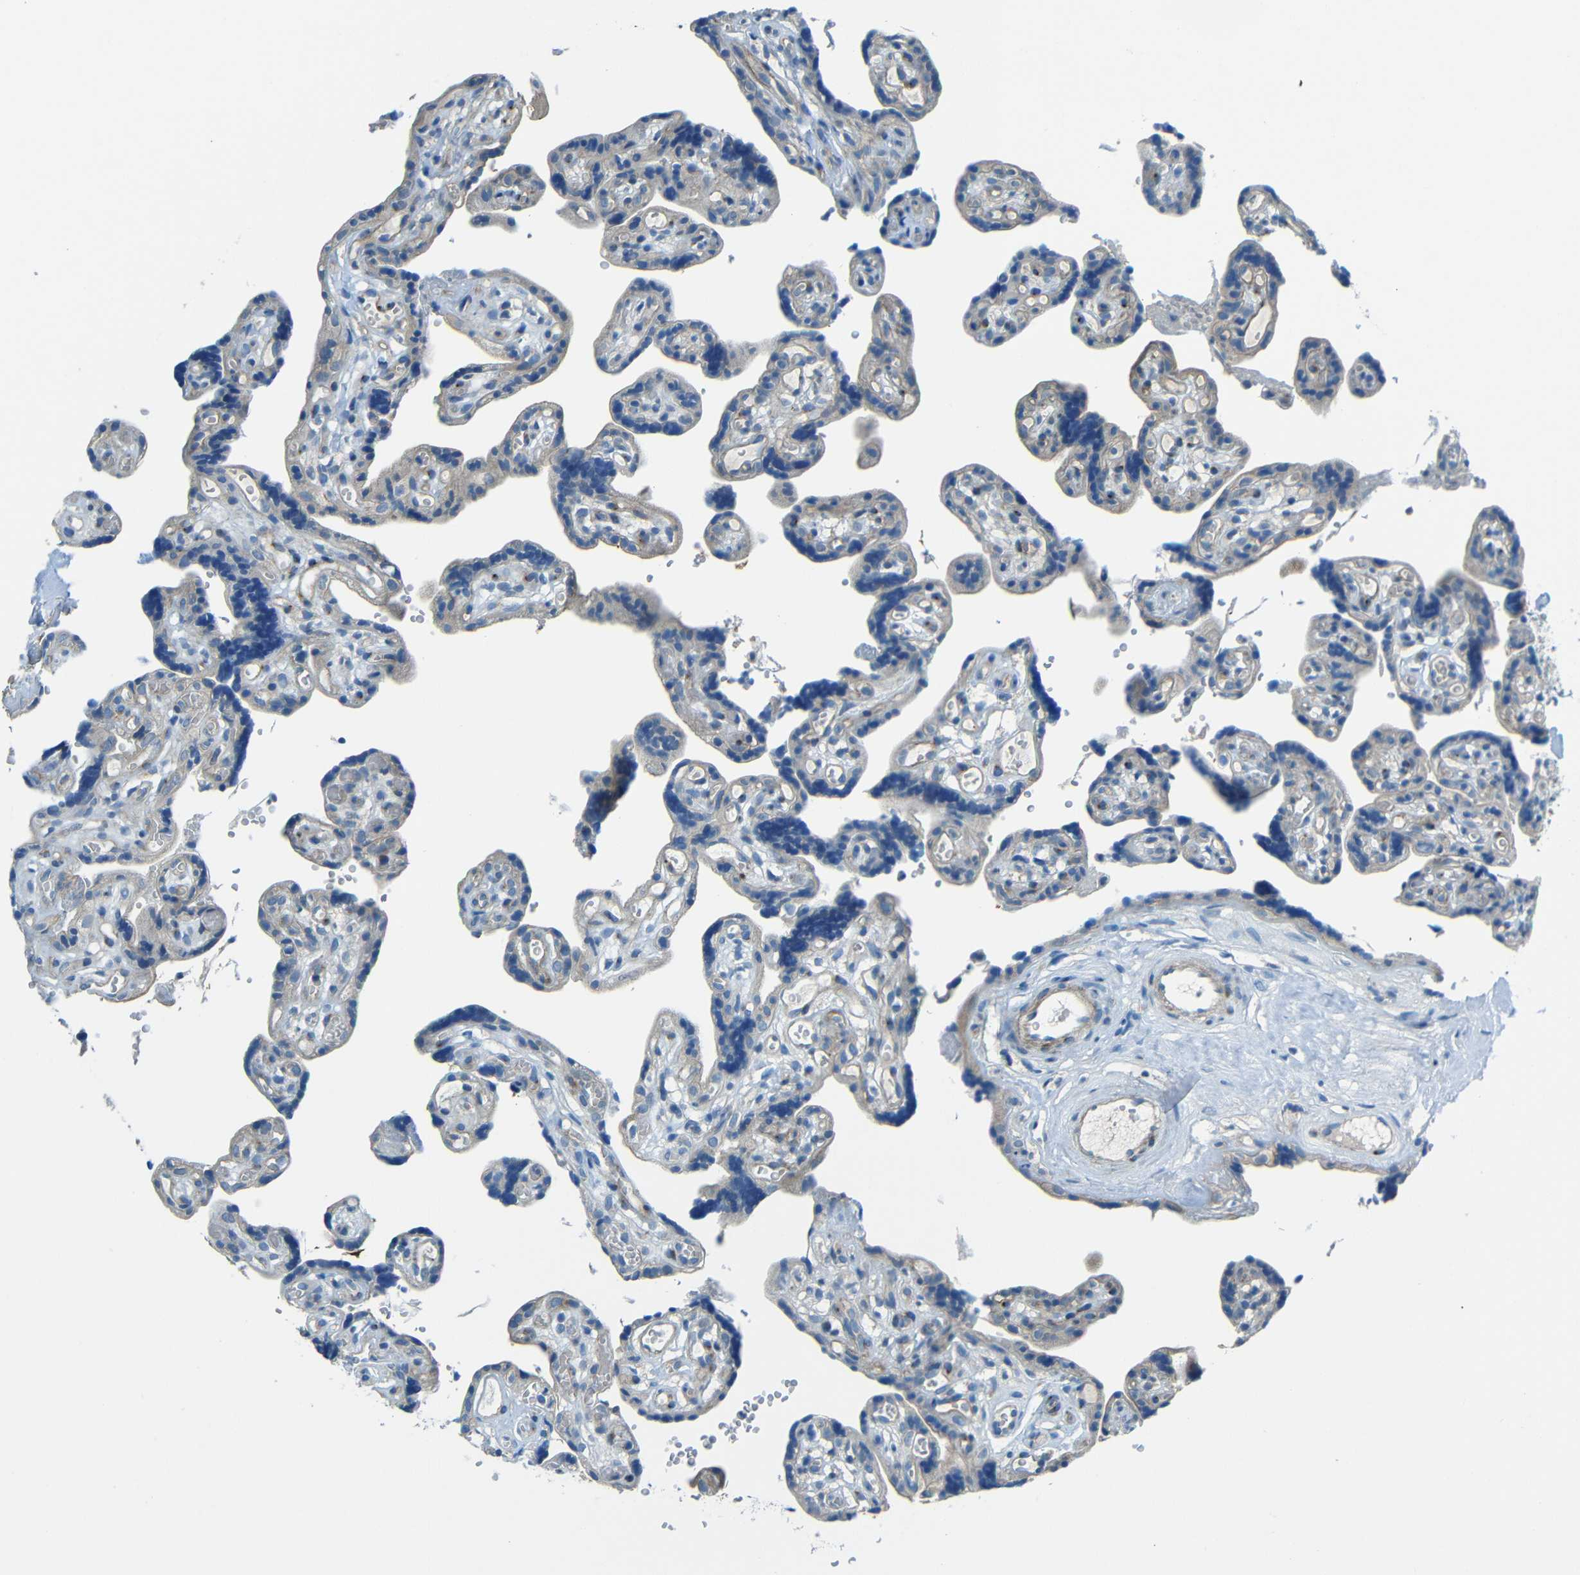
{"staining": {"intensity": "weak", "quantity": "25%-75%", "location": "cytoplasmic/membranous"}, "tissue": "placenta", "cell_type": "Decidual cells", "image_type": "normal", "snomed": [{"axis": "morphology", "description": "Normal tissue, NOS"}, {"axis": "topography", "description": "Placenta"}], "caption": "This micrograph reveals immunohistochemistry (IHC) staining of unremarkable human placenta, with low weak cytoplasmic/membranous staining in approximately 25%-75% of decidual cells.", "gene": "CYP26B1", "patient": {"sex": "female", "age": 30}}